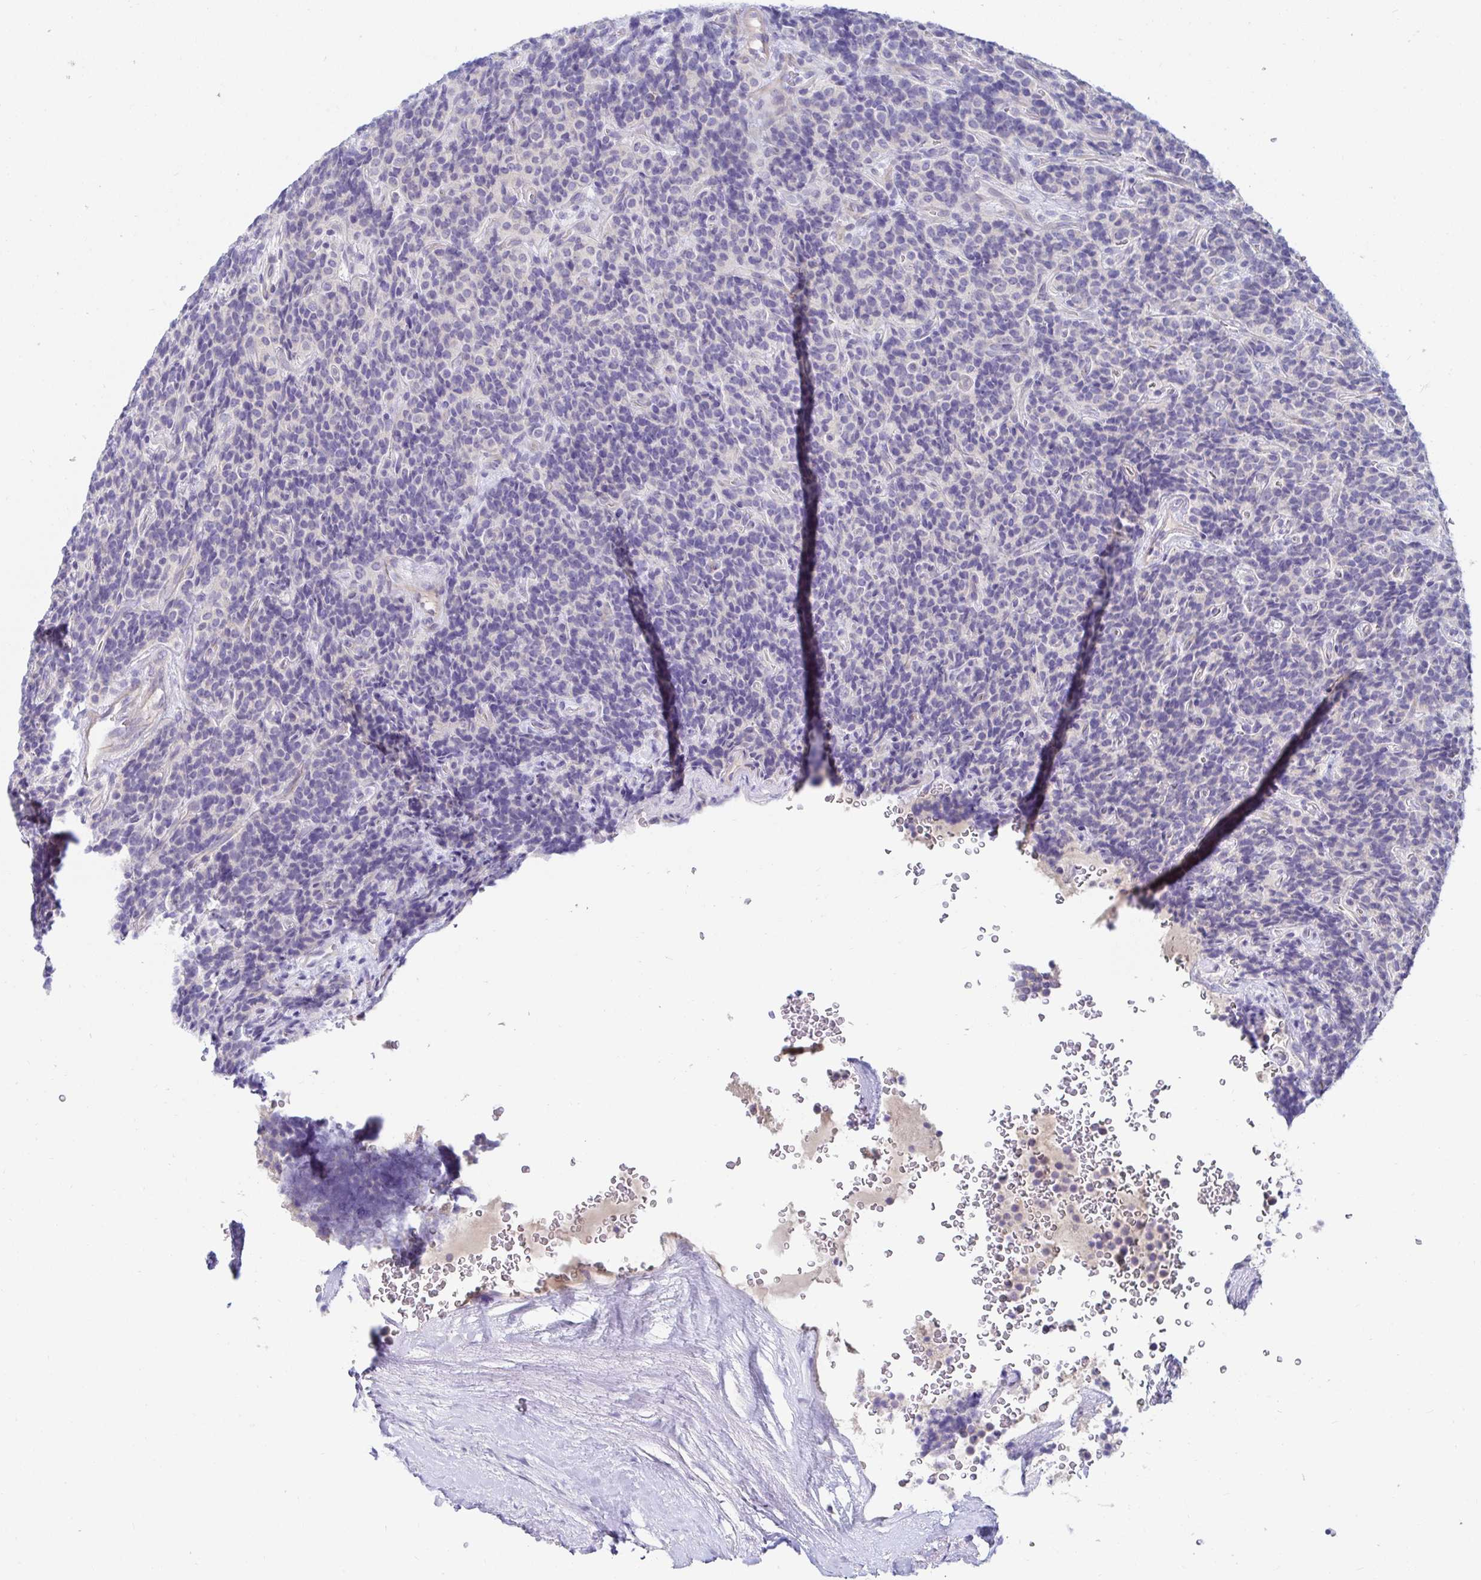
{"staining": {"intensity": "negative", "quantity": "none", "location": "none"}, "tissue": "carcinoid", "cell_type": "Tumor cells", "image_type": "cancer", "snomed": [{"axis": "morphology", "description": "Carcinoid, malignant, NOS"}, {"axis": "topography", "description": "Pancreas"}], "caption": "IHC micrograph of carcinoid (malignant) stained for a protein (brown), which displays no positivity in tumor cells.", "gene": "C4orf17", "patient": {"sex": "male", "age": 36}}